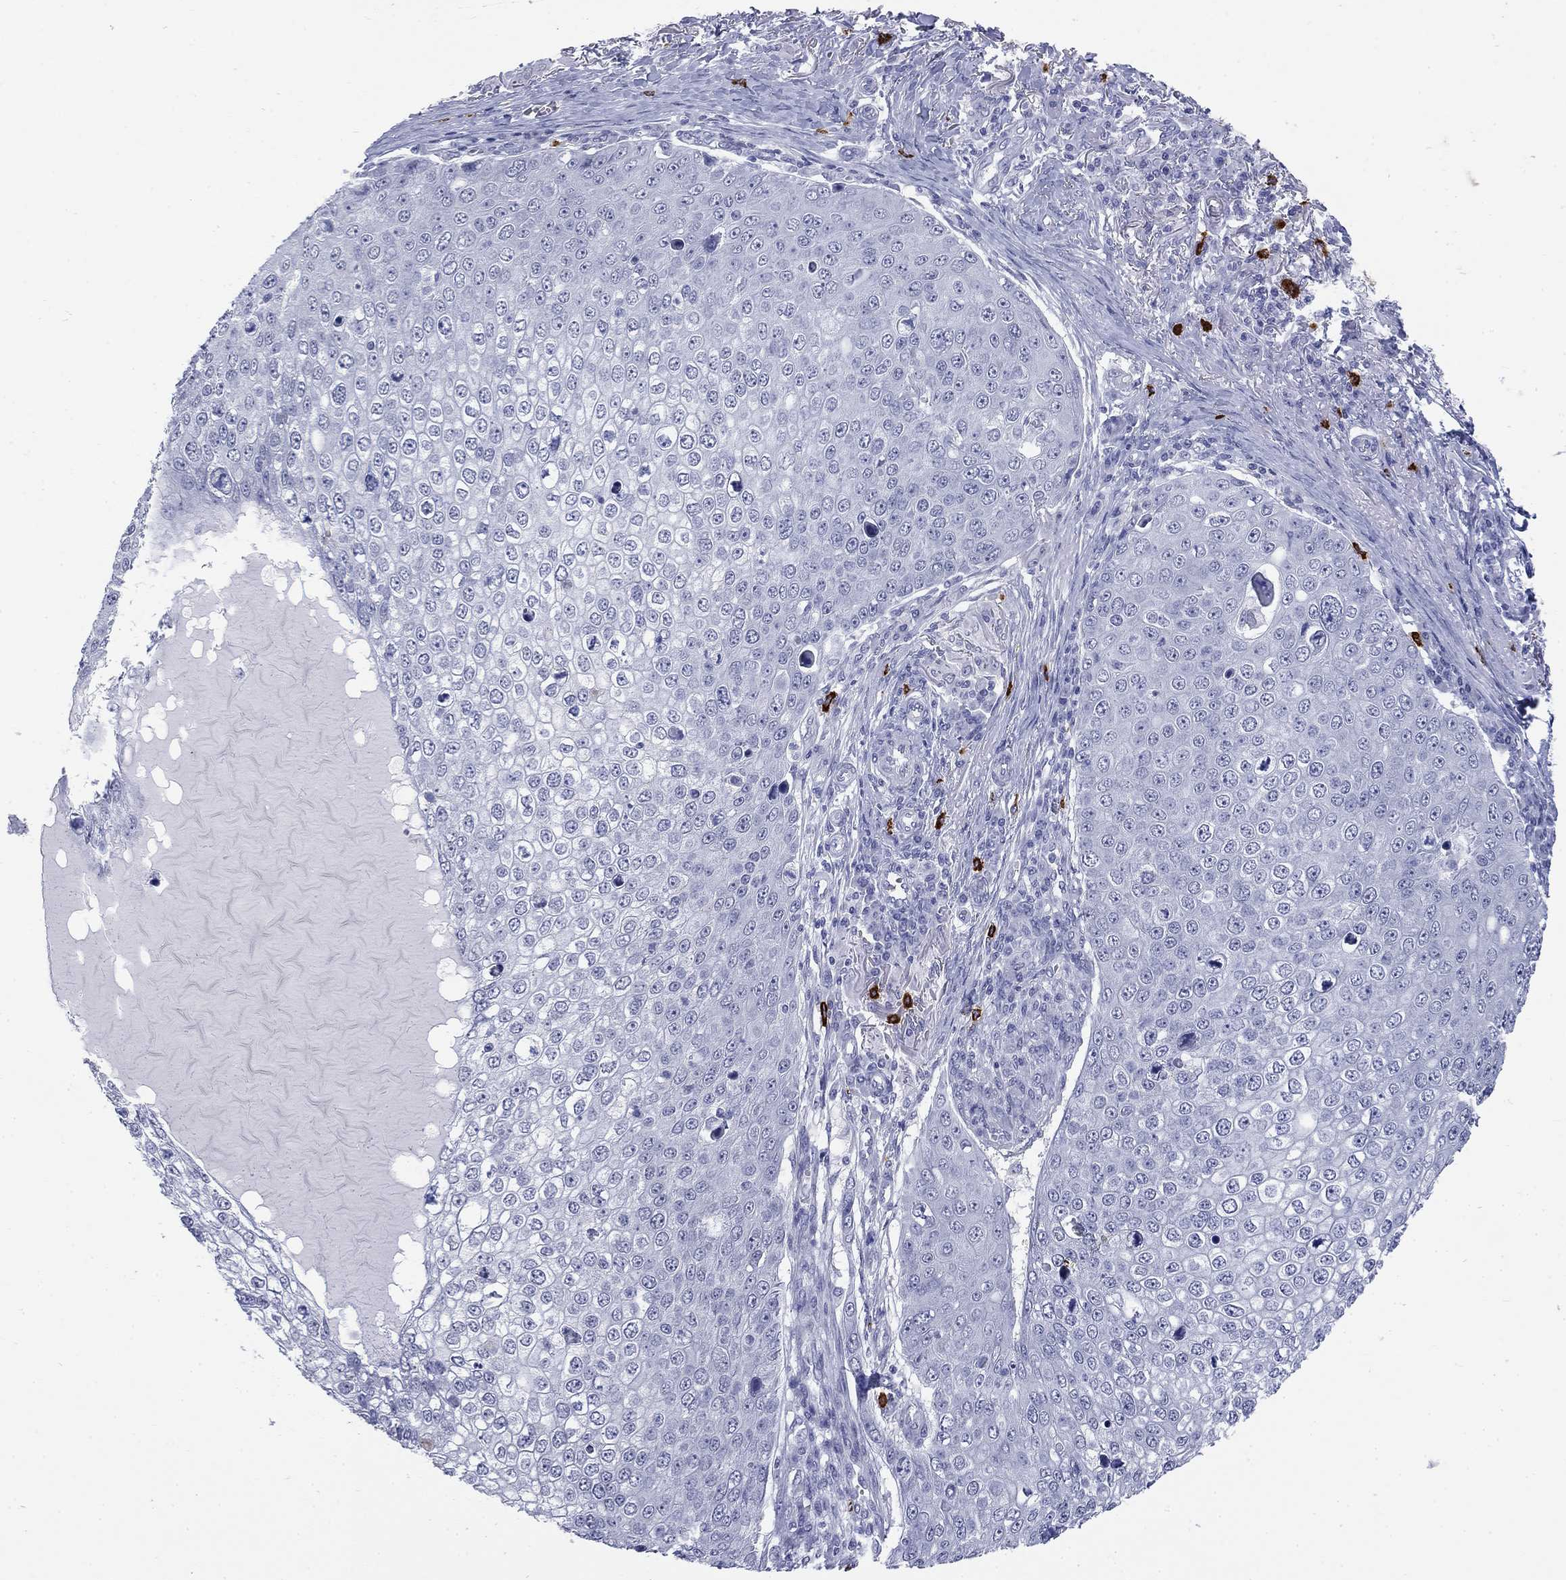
{"staining": {"intensity": "negative", "quantity": "none", "location": "none"}, "tissue": "skin cancer", "cell_type": "Tumor cells", "image_type": "cancer", "snomed": [{"axis": "morphology", "description": "Squamous cell carcinoma, NOS"}, {"axis": "topography", "description": "Skin"}], "caption": "Immunohistochemical staining of human squamous cell carcinoma (skin) demonstrates no significant positivity in tumor cells.", "gene": "ECEL1", "patient": {"sex": "male", "age": 71}}